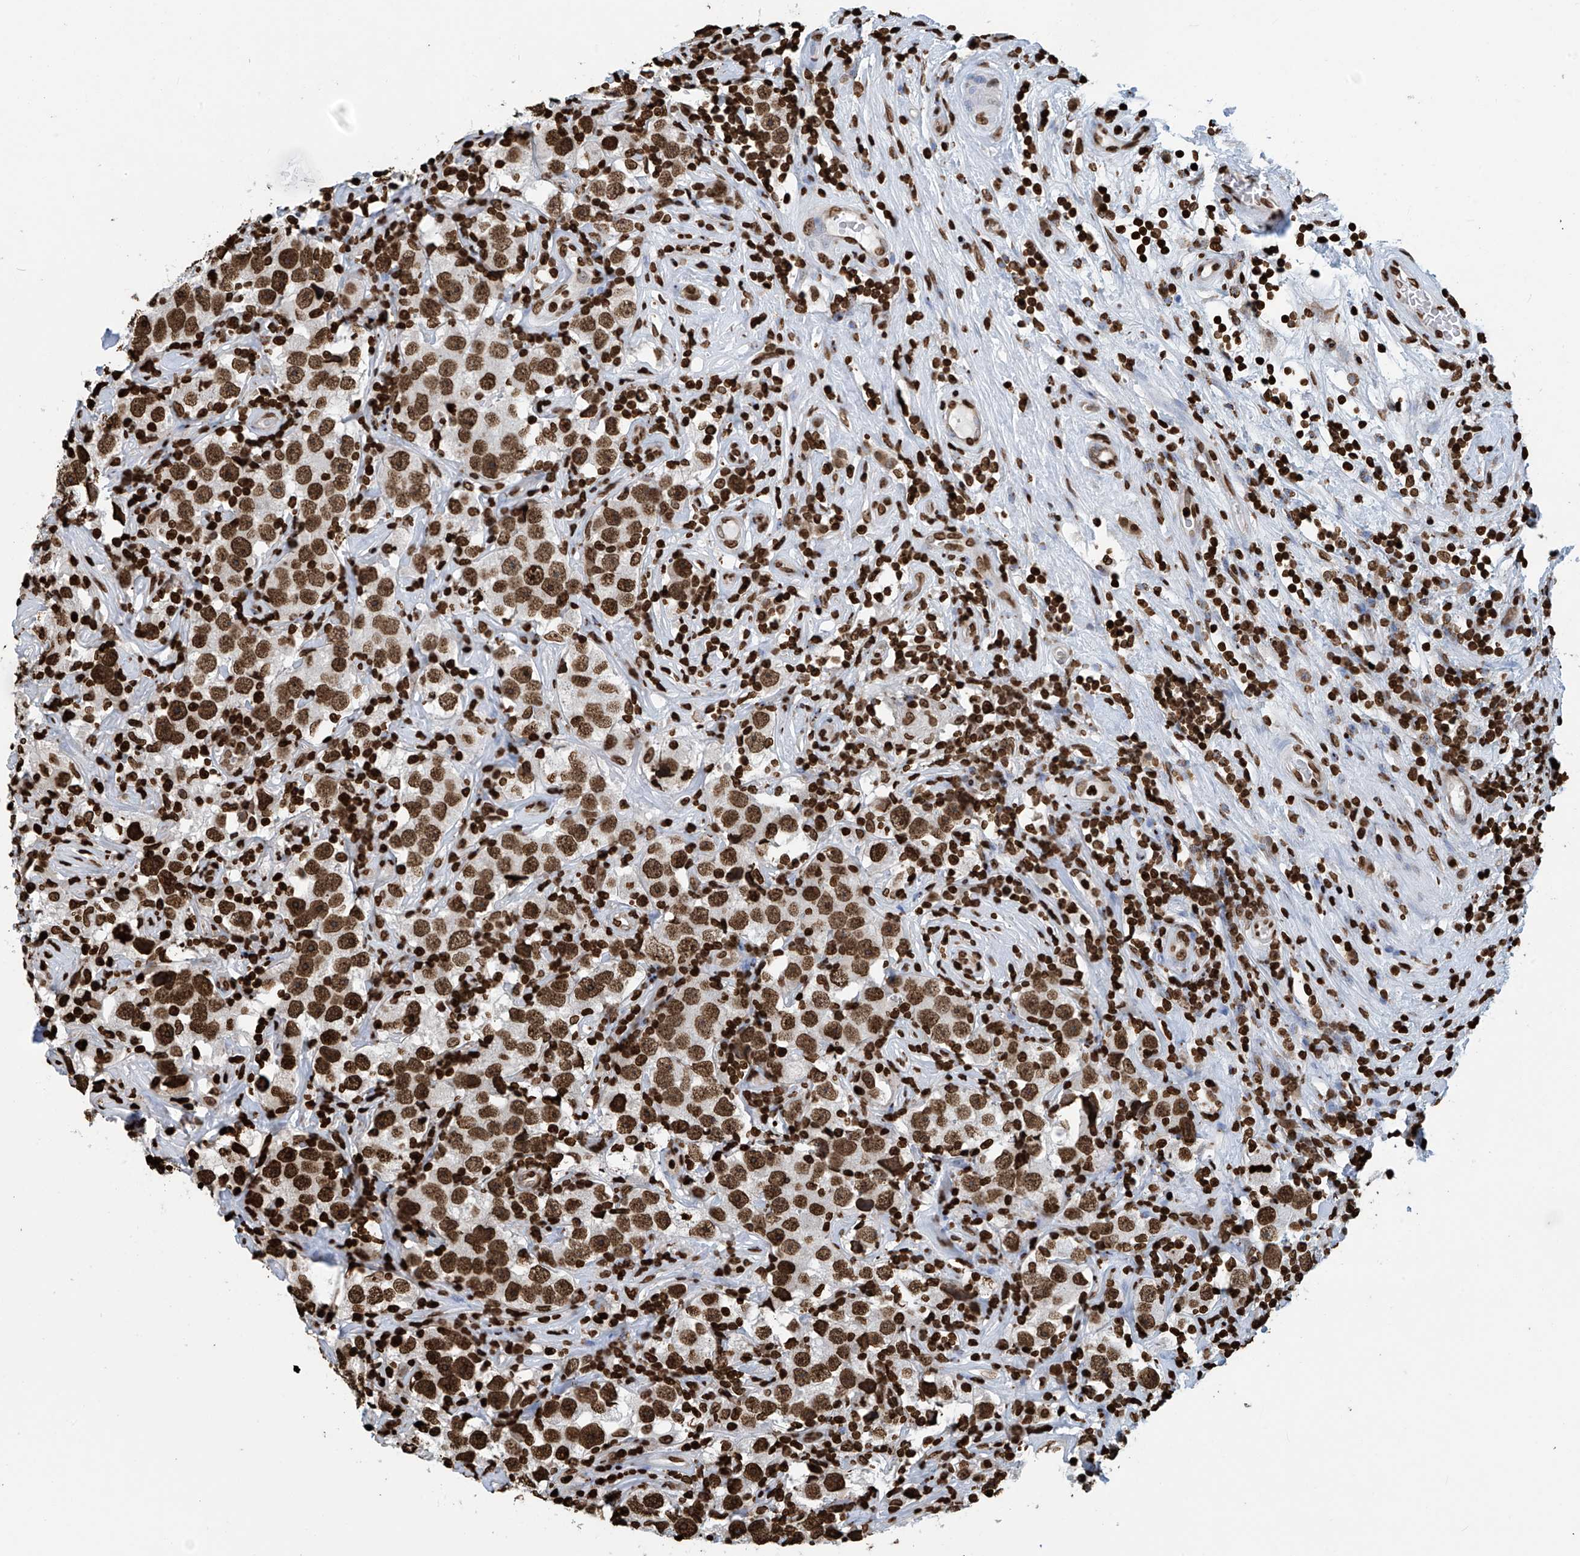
{"staining": {"intensity": "strong", "quantity": ">75%", "location": "nuclear"}, "tissue": "testis cancer", "cell_type": "Tumor cells", "image_type": "cancer", "snomed": [{"axis": "morphology", "description": "Seminoma, NOS"}, {"axis": "topography", "description": "Testis"}], "caption": "Protein analysis of seminoma (testis) tissue displays strong nuclear expression in about >75% of tumor cells.", "gene": "DPPA2", "patient": {"sex": "male", "age": 49}}